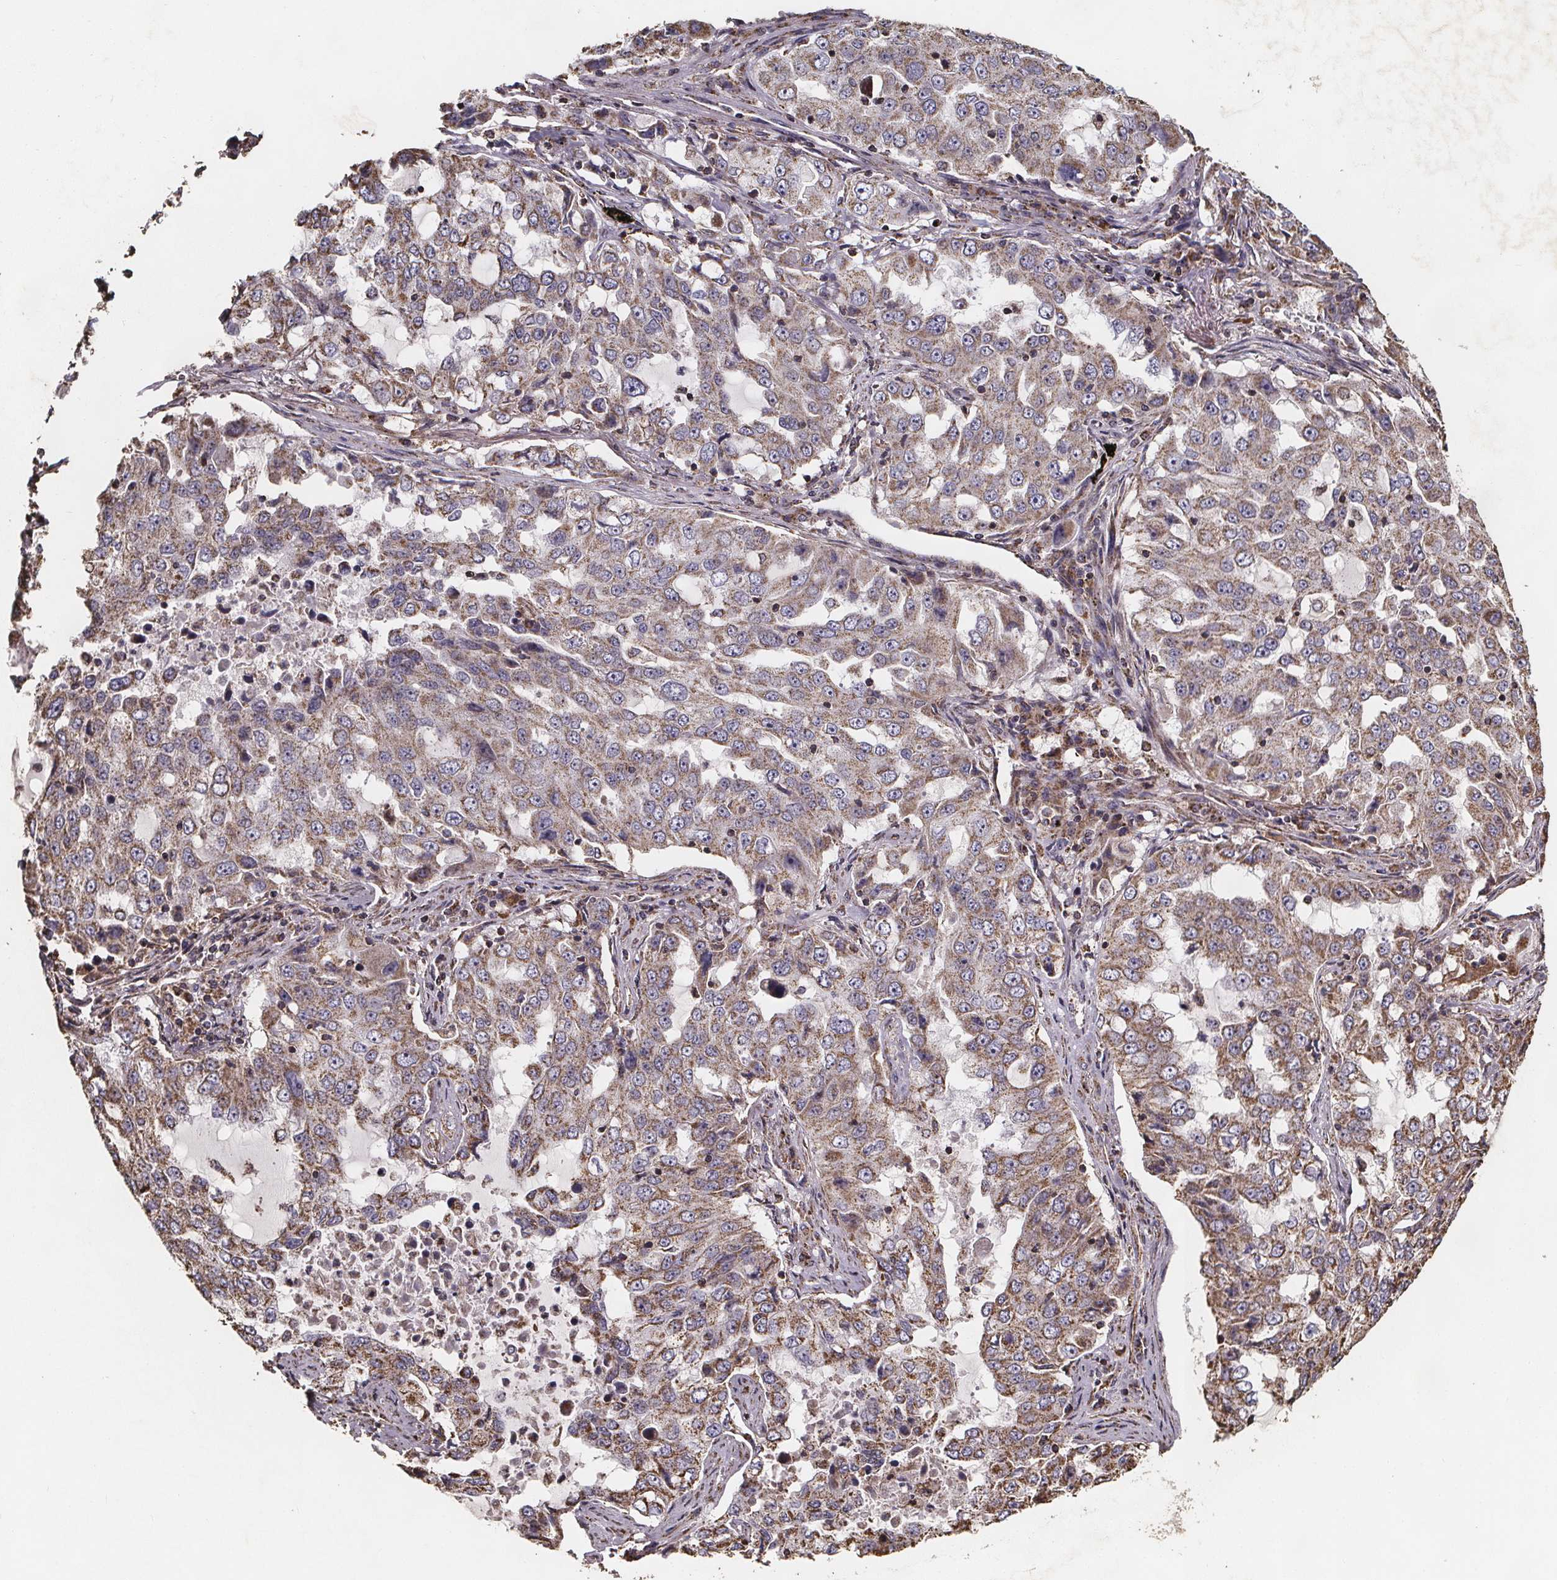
{"staining": {"intensity": "moderate", "quantity": ">75%", "location": "cytoplasmic/membranous"}, "tissue": "lung cancer", "cell_type": "Tumor cells", "image_type": "cancer", "snomed": [{"axis": "morphology", "description": "Adenocarcinoma, NOS"}, {"axis": "topography", "description": "Lung"}], "caption": "High-power microscopy captured an immunohistochemistry photomicrograph of lung cancer, revealing moderate cytoplasmic/membranous staining in approximately >75% of tumor cells. (Stains: DAB in brown, nuclei in blue, Microscopy: brightfield microscopy at high magnification).", "gene": "SLC35D2", "patient": {"sex": "female", "age": 61}}